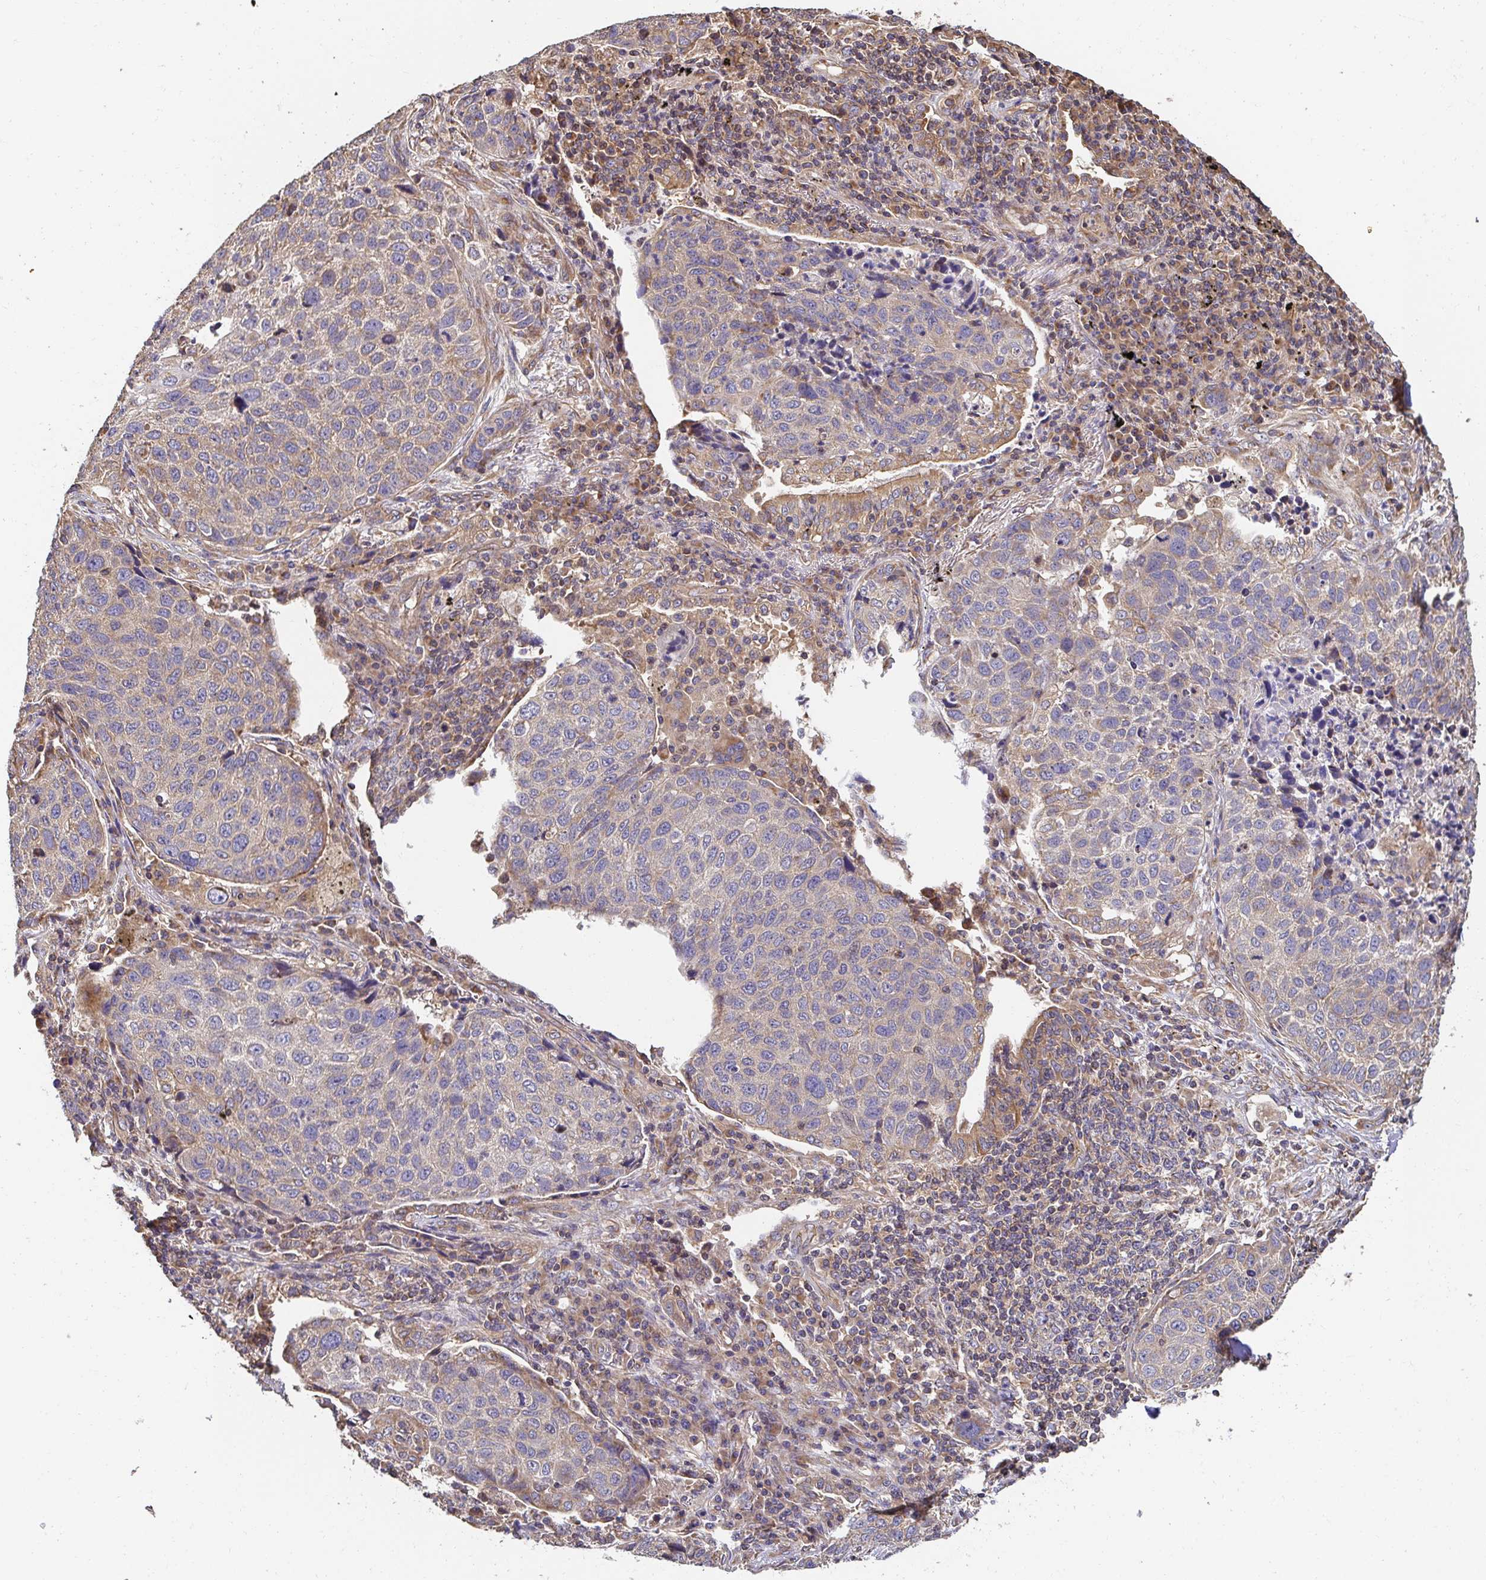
{"staining": {"intensity": "weak", "quantity": "25%-75%", "location": "cytoplasmic/membranous"}, "tissue": "lung cancer", "cell_type": "Tumor cells", "image_type": "cancer", "snomed": [{"axis": "morphology", "description": "Squamous cell carcinoma, NOS"}, {"axis": "topography", "description": "Lymph node"}, {"axis": "topography", "description": "Lung"}], "caption": "Protein expression analysis of human squamous cell carcinoma (lung) reveals weak cytoplasmic/membranous staining in about 25%-75% of tumor cells. The staining was performed using DAB to visualize the protein expression in brown, while the nuclei were stained in blue with hematoxylin (Magnification: 20x).", "gene": "APBB1", "patient": {"sex": "male", "age": 61}}